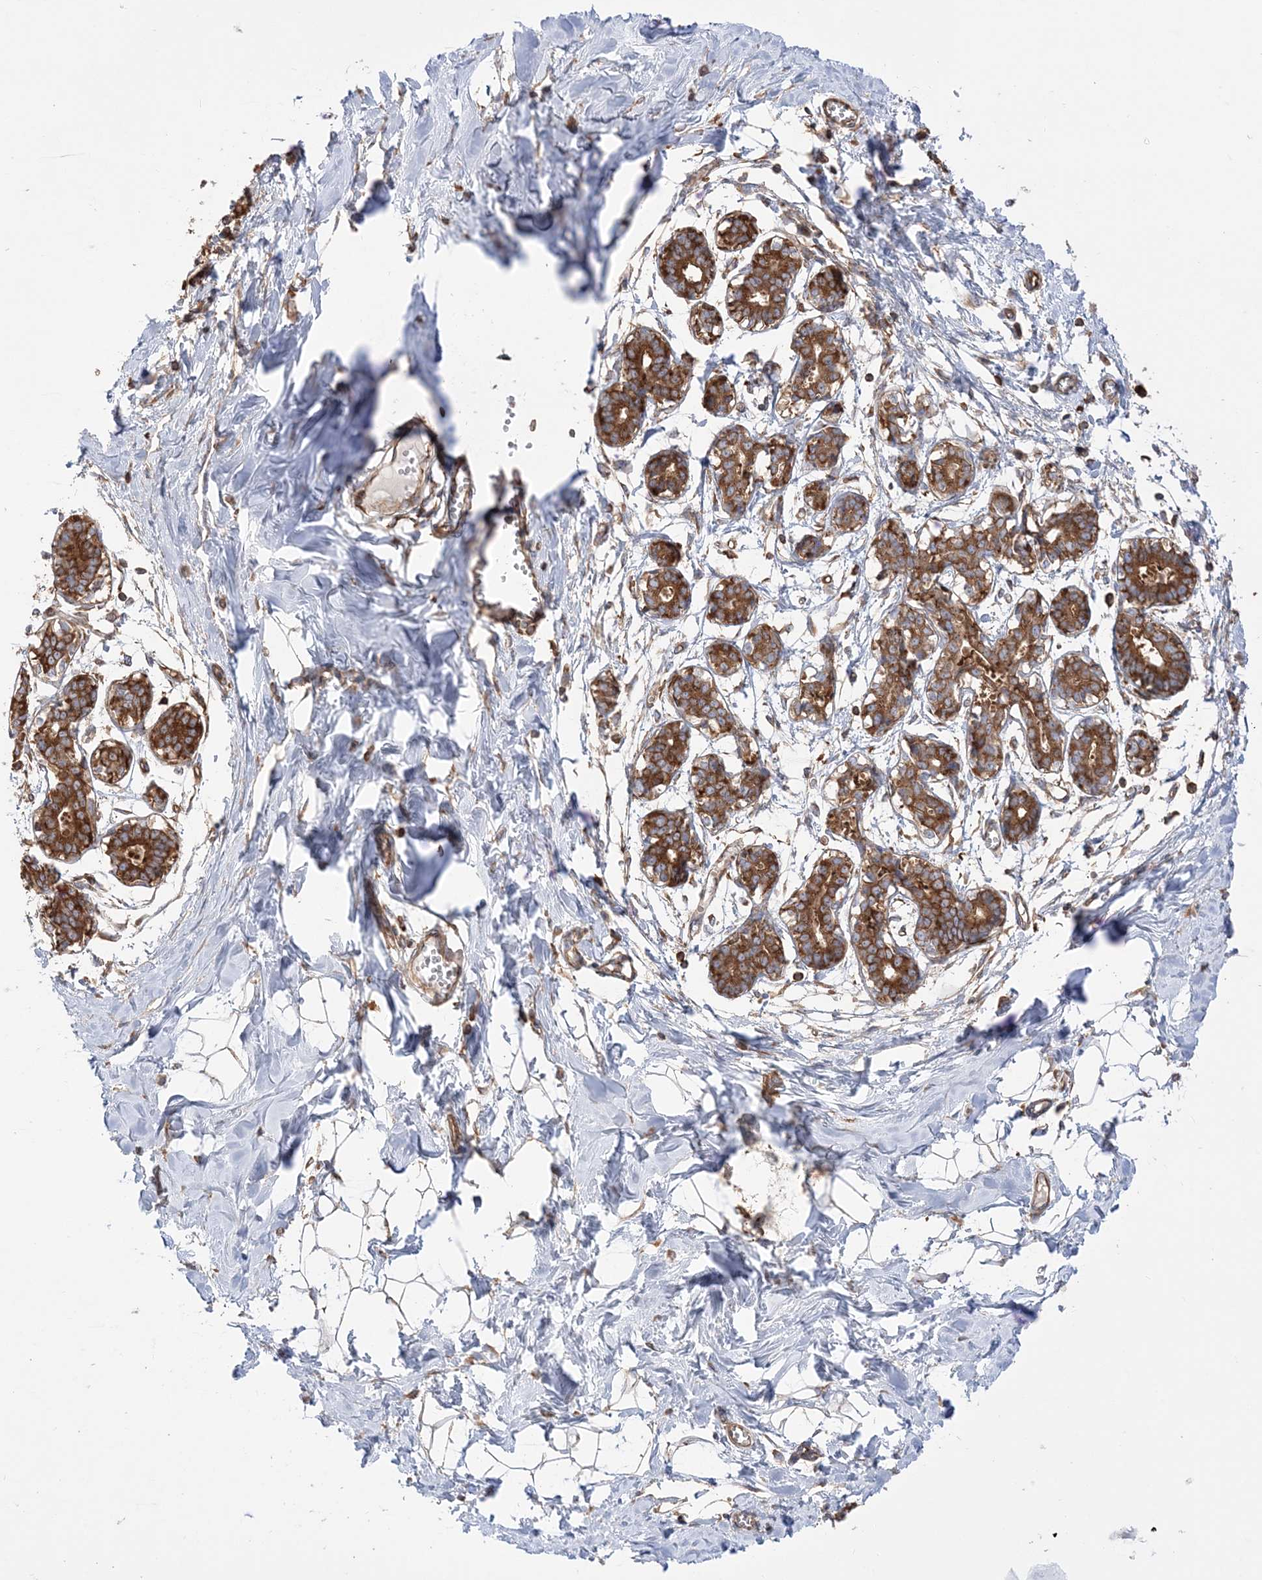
{"staining": {"intensity": "negative", "quantity": "none", "location": "none"}, "tissue": "breast", "cell_type": "Adipocytes", "image_type": "normal", "snomed": [{"axis": "morphology", "description": "Normal tissue, NOS"}, {"axis": "topography", "description": "Breast"}], "caption": "Immunohistochemistry histopathology image of normal human breast stained for a protein (brown), which displays no staining in adipocytes. (DAB immunohistochemistry visualized using brightfield microscopy, high magnification).", "gene": "TBC1D5", "patient": {"sex": "female", "age": 27}}